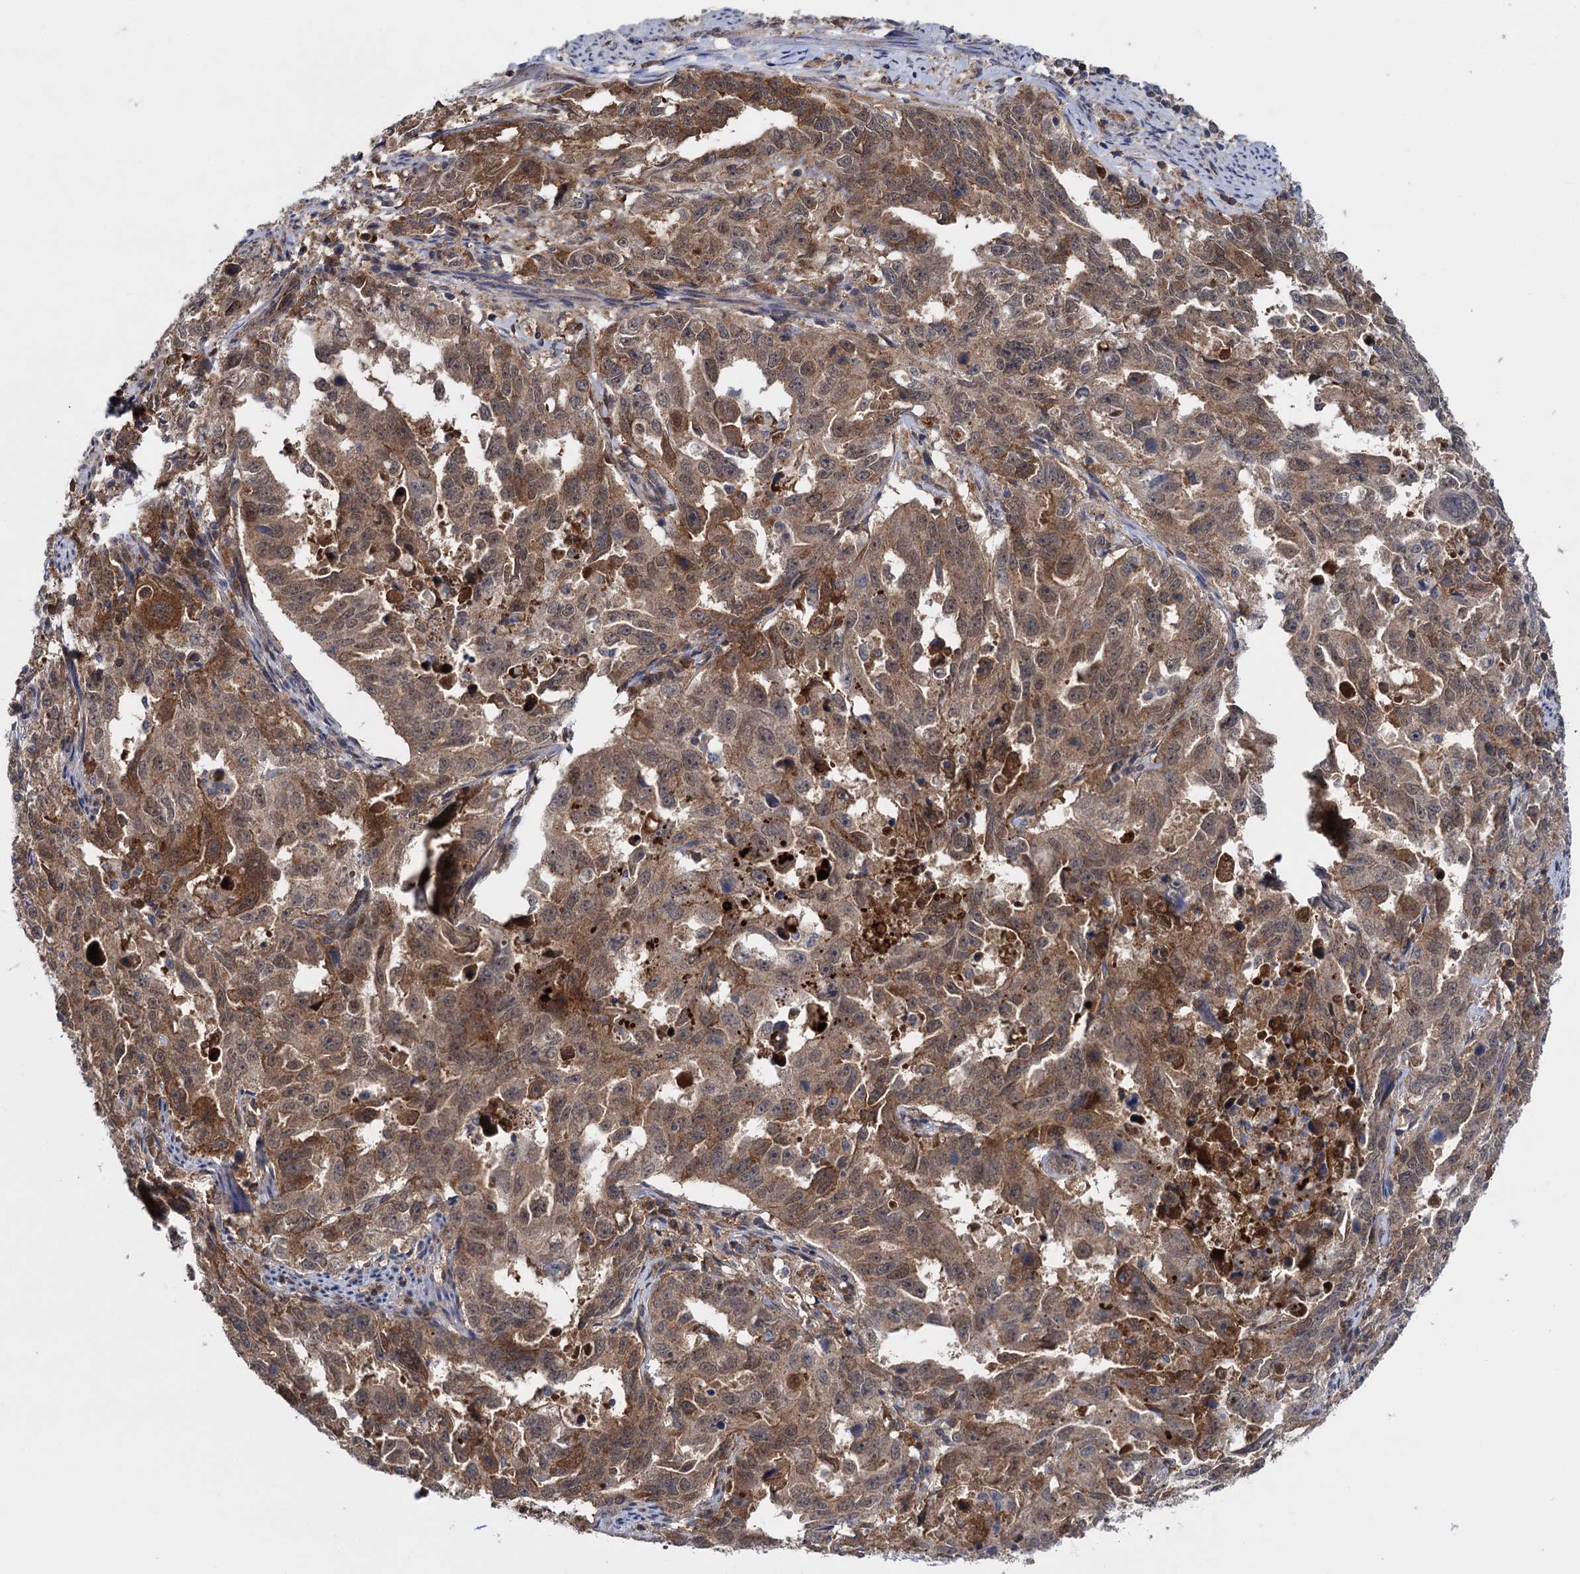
{"staining": {"intensity": "moderate", "quantity": ">75%", "location": "cytoplasmic/membranous"}, "tissue": "endometrial cancer", "cell_type": "Tumor cells", "image_type": "cancer", "snomed": [{"axis": "morphology", "description": "Adenocarcinoma, NOS"}, {"axis": "topography", "description": "Endometrium"}], "caption": "Moderate cytoplasmic/membranous protein staining is identified in approximately >75% of tumor cells in adenocarcinoma (endometrial).", "gene": "GLO1", "patient": {"sex": "female", "age": 65}}